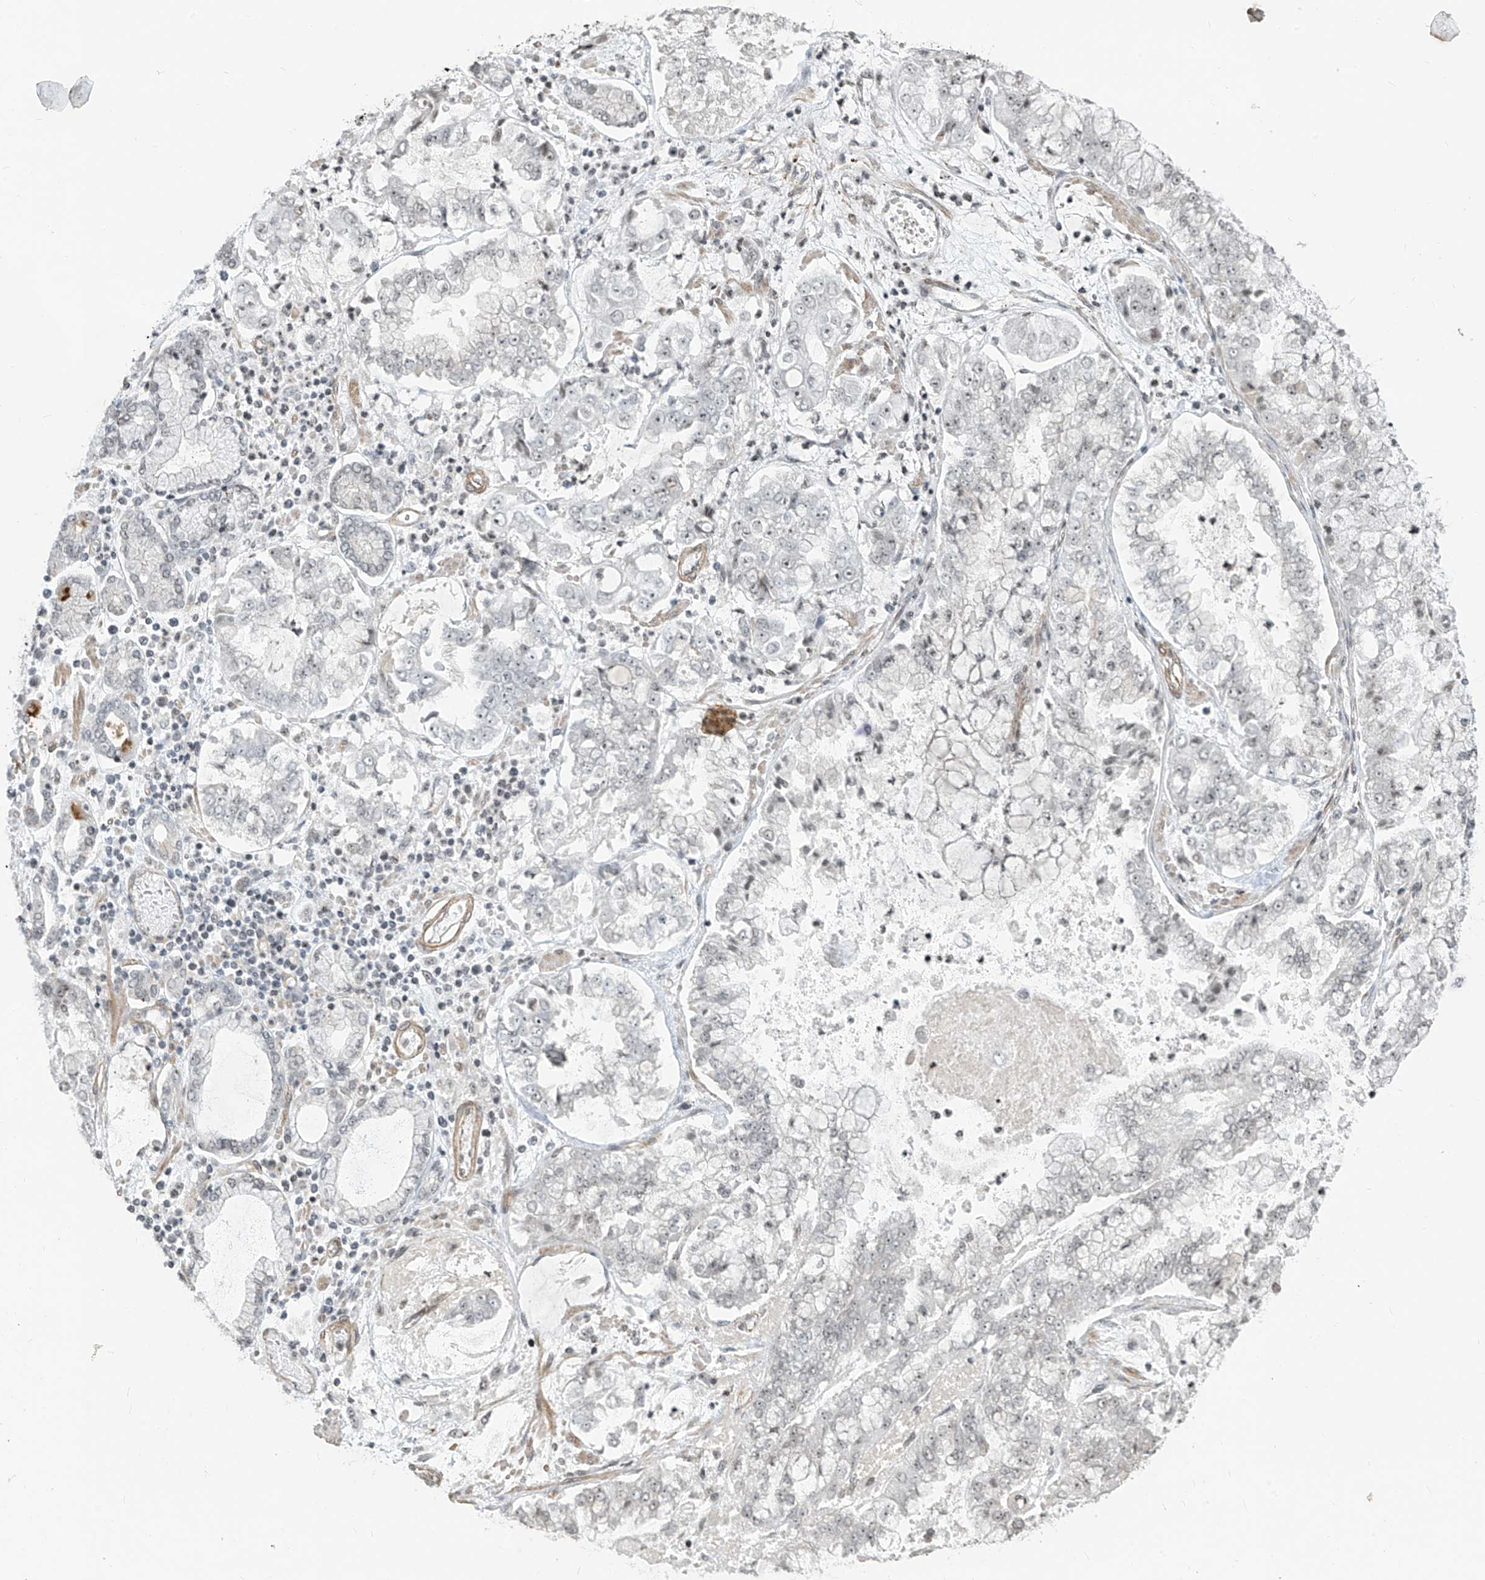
{"staining": {"intensity": "negative", "quantity": "none", "location": "none"}, "tissue": "stomach cancer", "cell_type": "Tumor cells", "image_type": "cancer", "snomed": [{"axis": "morphology", "description": "Adenocarcinoma, NOS"}, {"axis": "topography", "description": "Stomach"}], "caption": "This is an immunohistochemistry (IHC) histopathology image of adenocarcinoma (stomach). There is no positivity in tumor cells.", "gene": "METAP1D", "patient": {"sex": "male", "age": 76}}